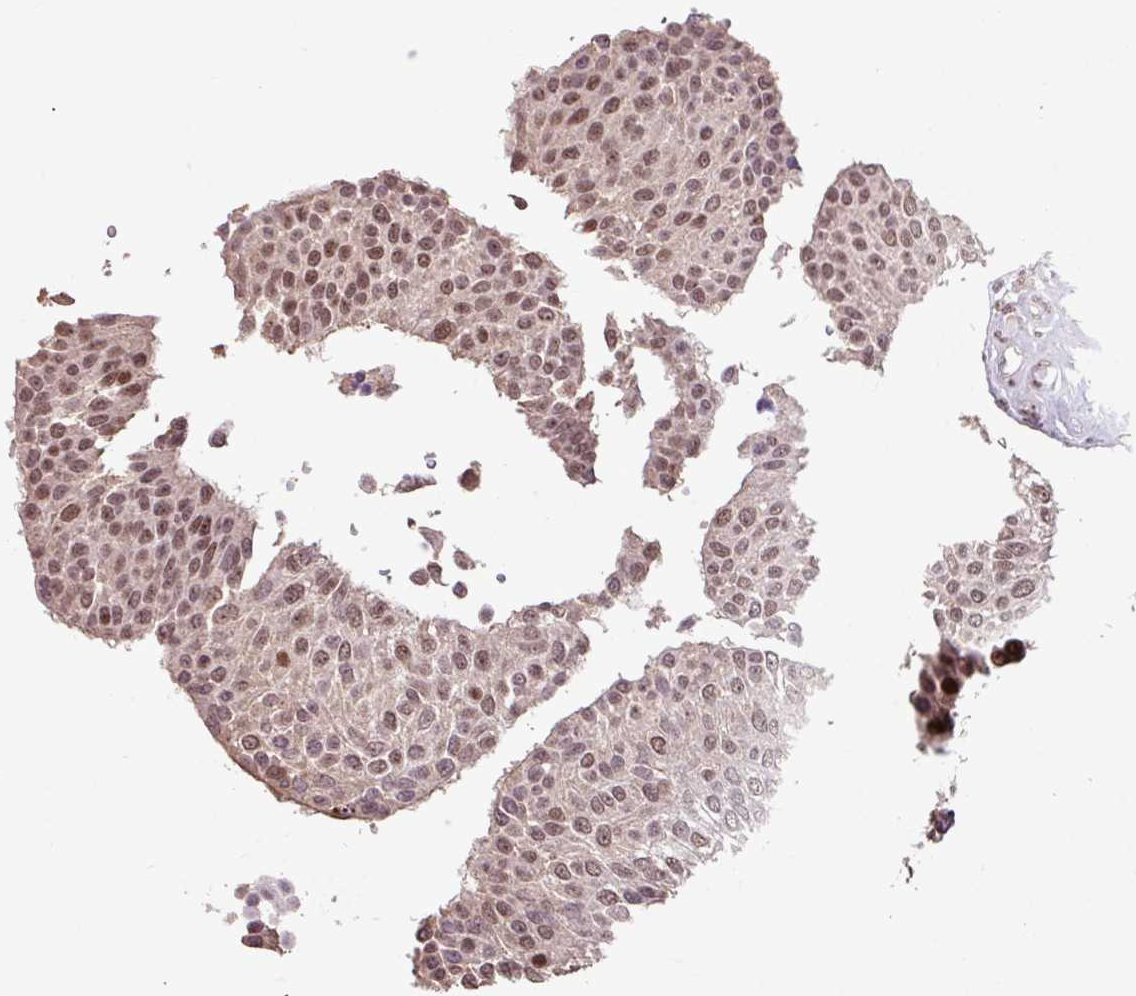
{"staining": {"intensity": "moderate", "quantity": "25%-75%", "location": "nuclear"}, "tissue": "urothelial cancer", "cell_type": "Tumor cells", "image_type": "cancer", "snomed": [{"axis": "morphology", "description": "Urothelial carcinoma, NOS"}, {"axis": "topography", "description": "Urinary bladder"}], "caption": "IHC histopathology image of neoplastic tissue: human urothelial cancer stained using IHC reveals medium levels of moderate protein expression localized specifically in the nuclear of tumor cells, appearing as a nuclear brown color.", "gene": "ZNF709", "patient": {"sex": "male", "age": 55}}